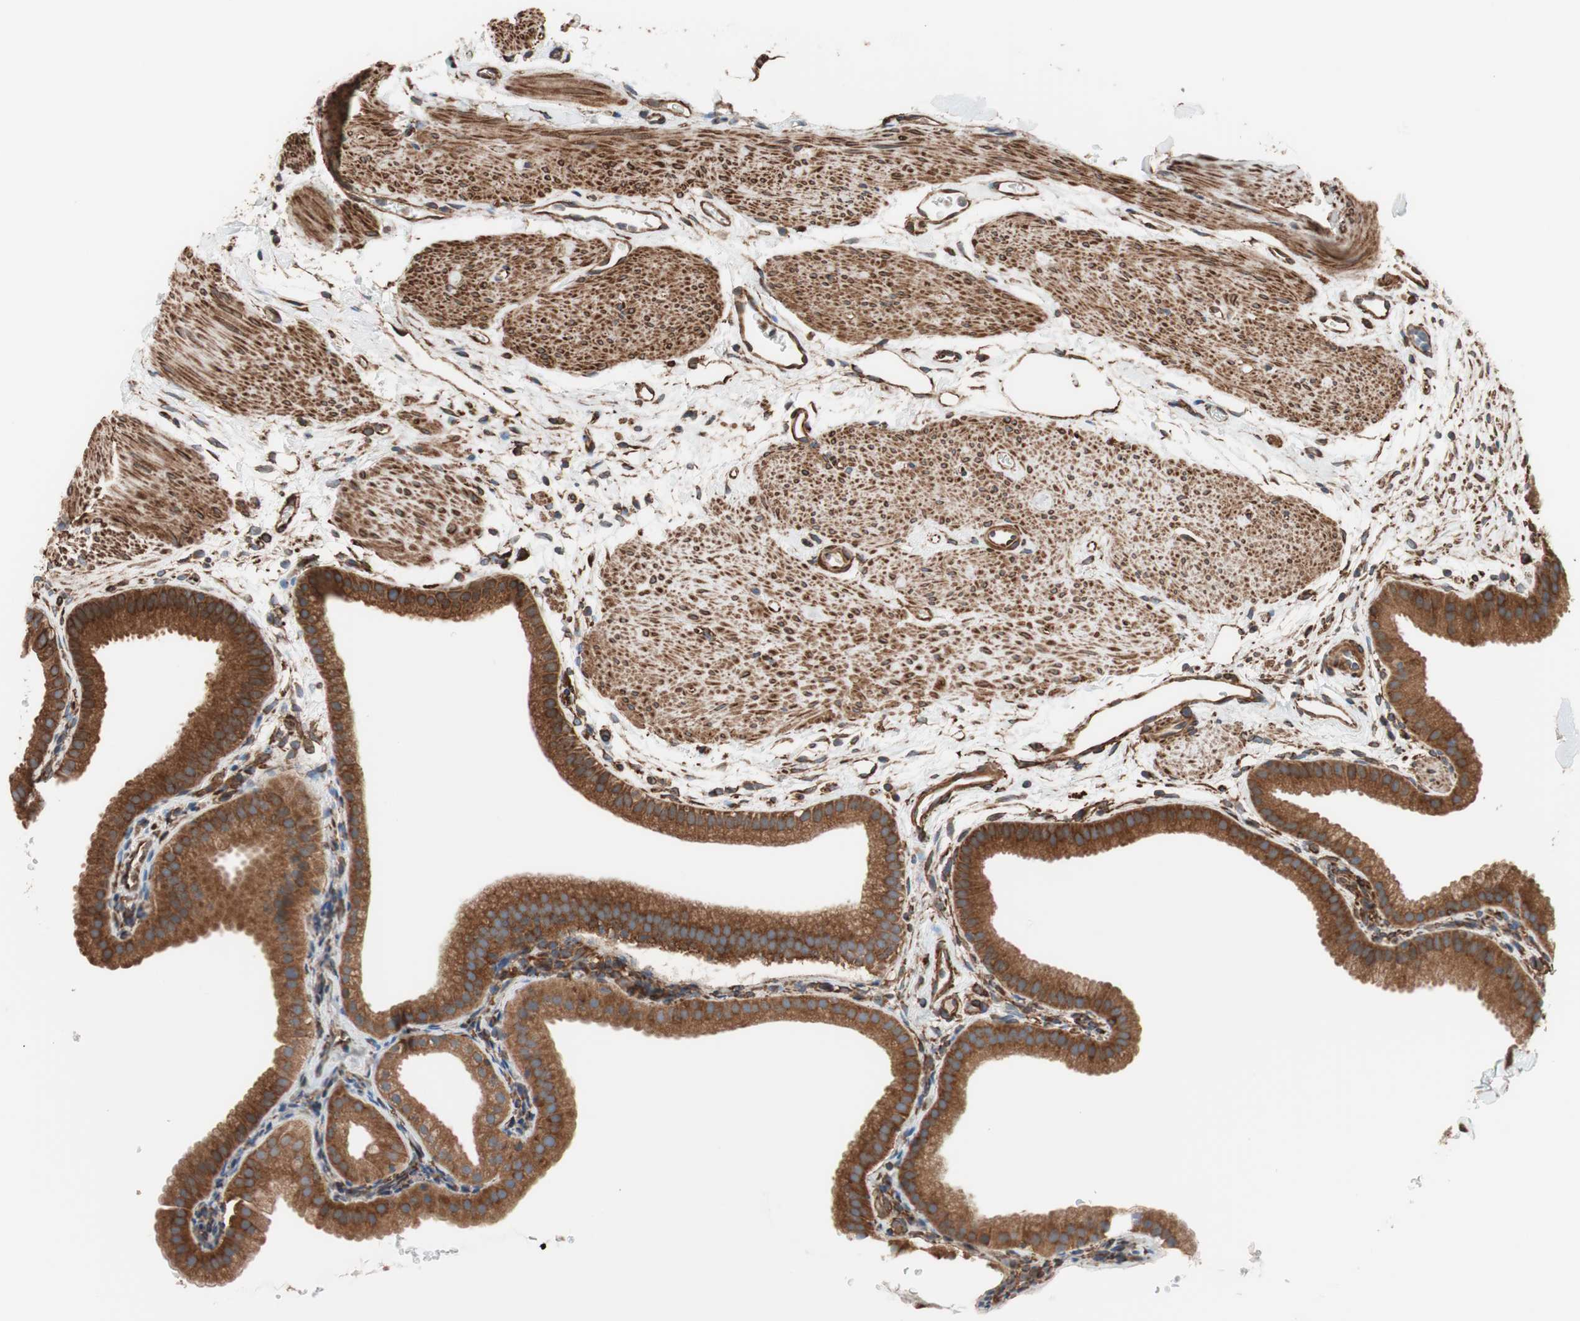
{"staining": {"intensity": "strong", "quantity": ">75%", "location": "cytoplasmic/membranous"}, "tissue": "gallbladder", "cell_type": "Glandular cells", "image_type": "normal", "snomed": [{"axis": "morphology", "description": "Normal tissue, NOS"}, {"axis": "topography", "description": "Gallbladder"}], "caption": "Immunohistochemical staining of normal human gallbladder reveals high levels of strong cytoplasmic/membranous expression in about >75% of glandular cells.", "gene": "GPSM2", "patient": {"sex": "female", "age": 64}}